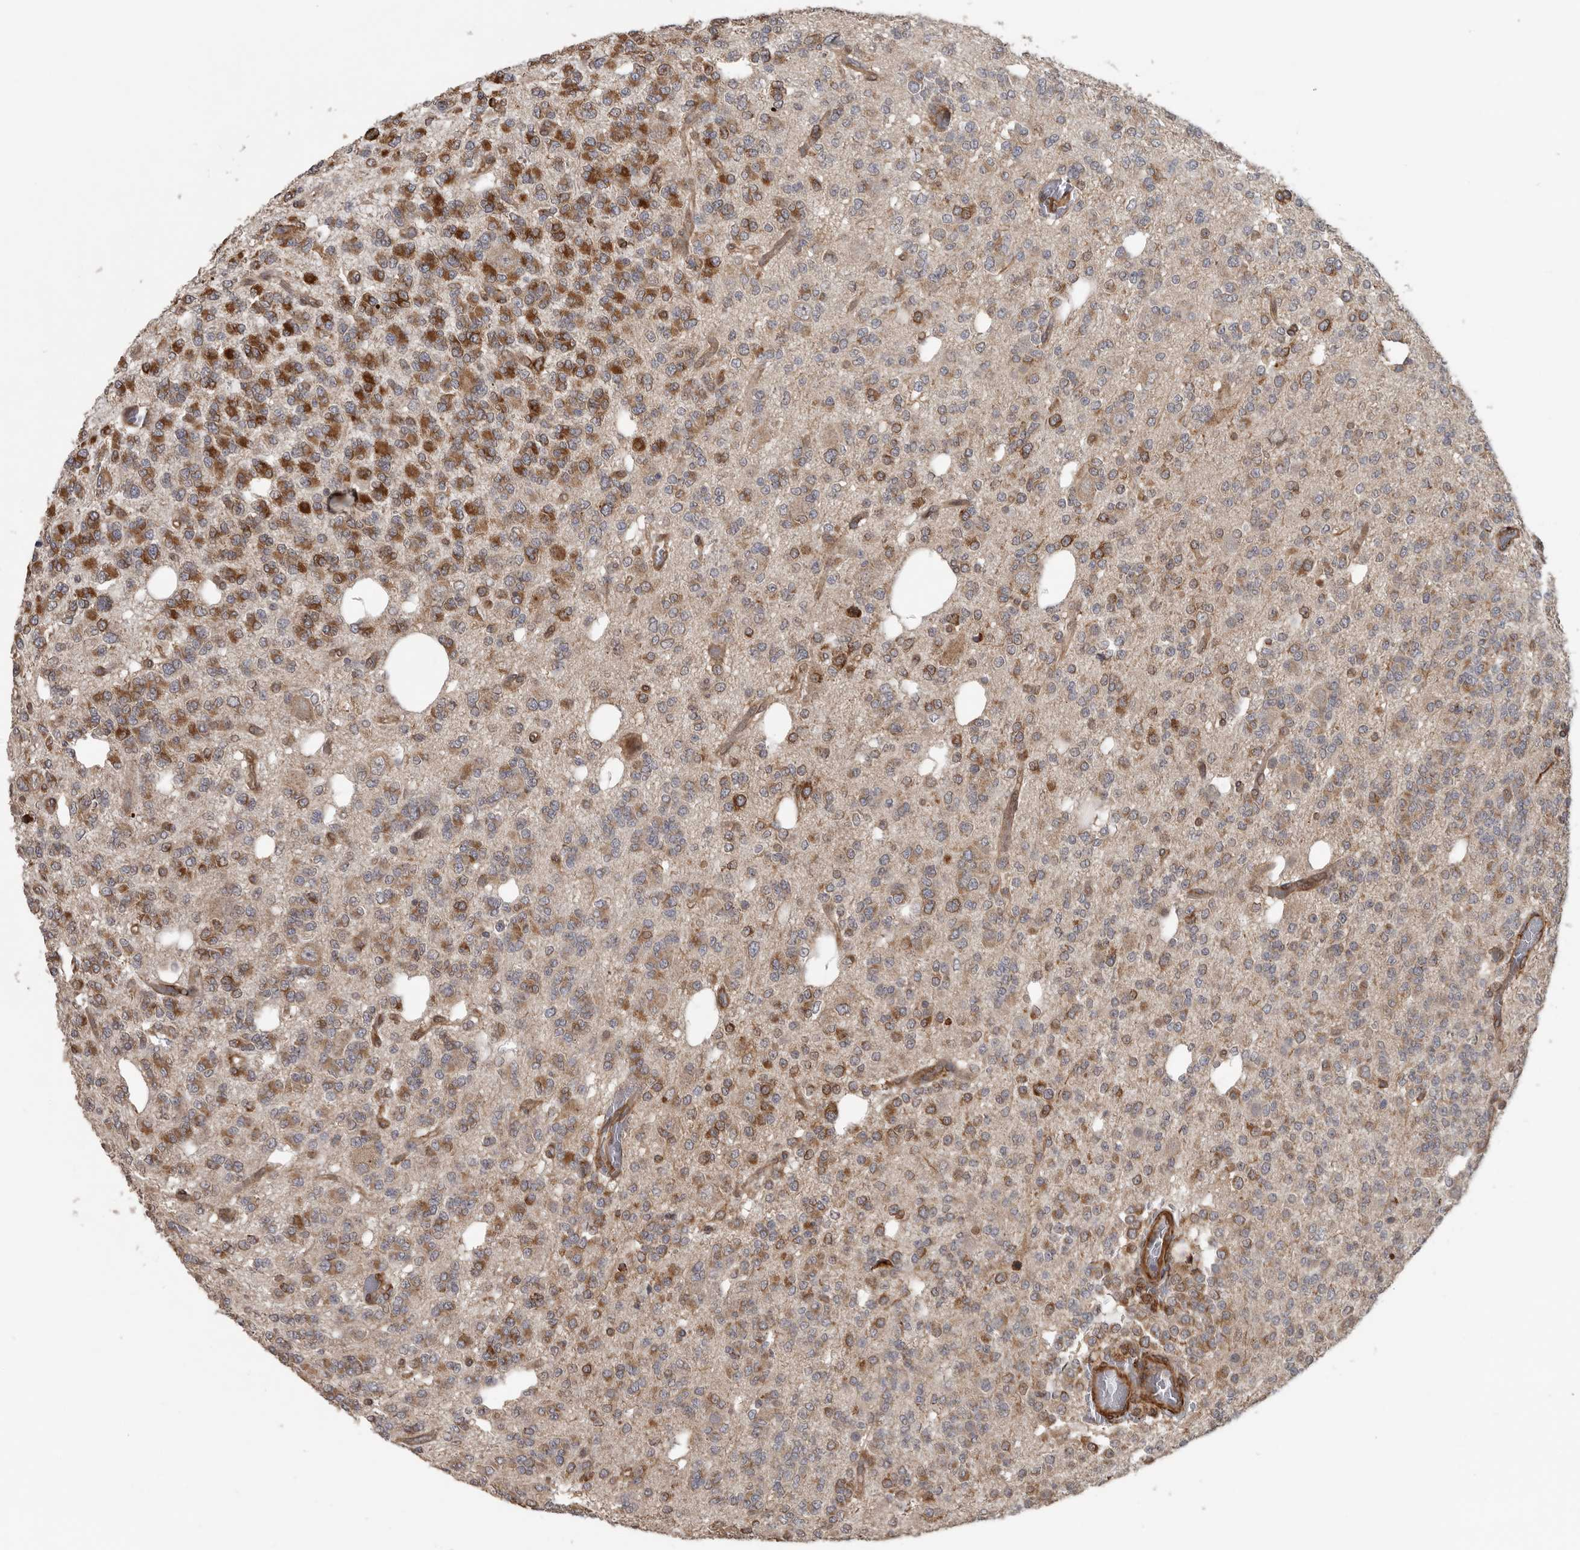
{"staining": {"intensity": "moderate", "quantity": "25%-75%", "location": "cytoplasmic/membranous"}, "tissue": "glioma", "cell_type": "Tumor cells", "image_type": "cancer", "snomed": [{"axis": "morphology", "description": "Glioma, malignant, Low grade"}, {"axis": "topography", "description": "Brain"}], "caption": "Immunohistochemical staining of glioma exhibits medium levels of moderate cytoplasmic/membranous protein positivity in about 25%-75% of tumor cells.", "gene": "CEP350", "patient": {"sex": "male", "age": 38}}